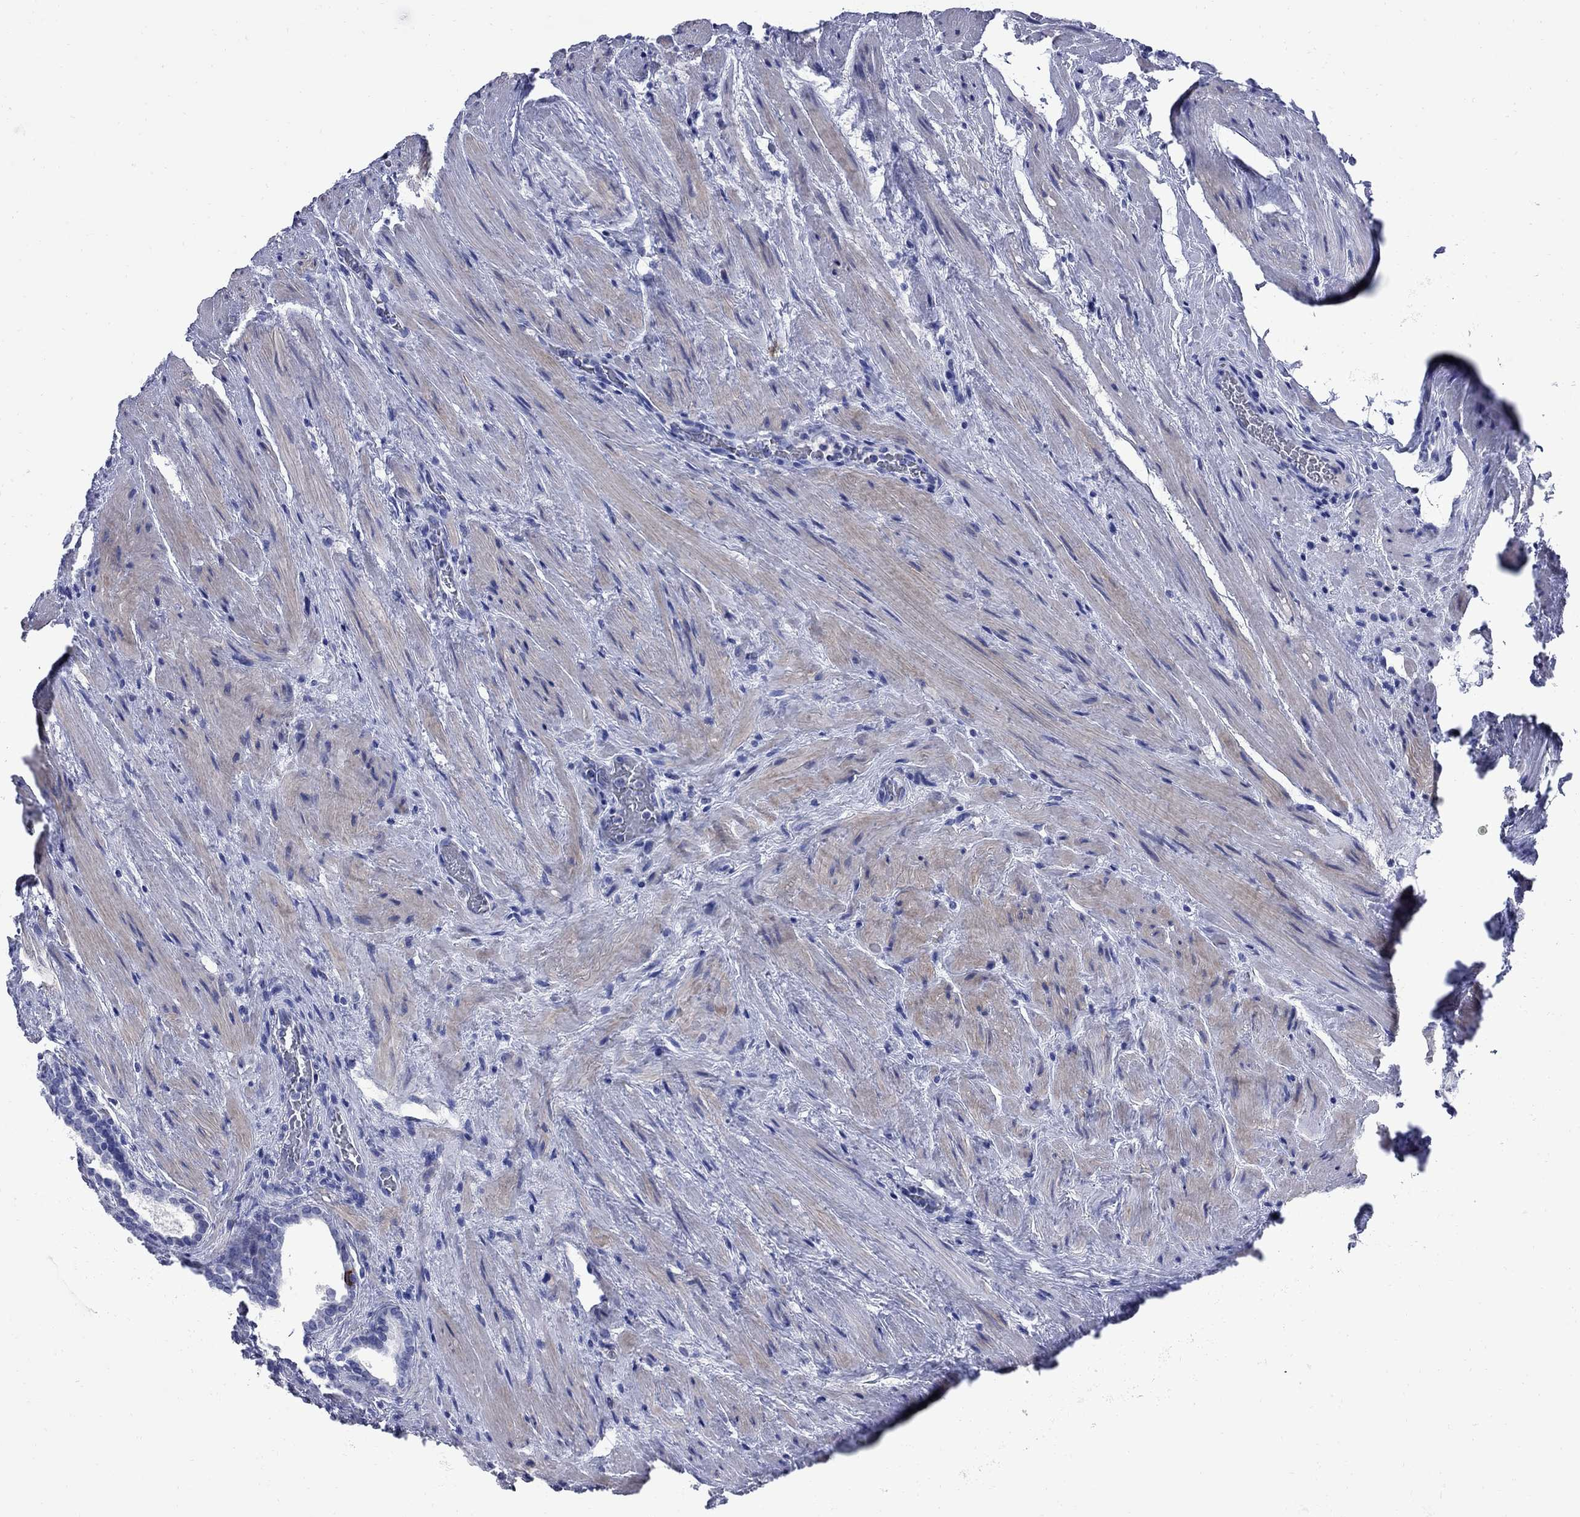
{"staining": {"intensity": "strong", "quantity": "<25%", "location": "cytoplasmic/membranous"}, "tissue": "prostate cancer", "cell_type": "Tumor cells", "image_type": "cancer", "snomed": [{"axis": "morphology", "description": "Adenocarcinoma, NOS"}, {"axis": "morphology", "description": "Adenocarcinoma, High grade"}, {"axis": "topography", "description": "Prostate"}], "caption": "High-magnification brightfield microscopy of adenocarcinoma (prostate) stained with DAB (3,3'-diaminobenzidine) (brown) and counterstained with hematoxylin (blue). tumor cells exhibit strong cytoplasmic/membranous positivity is seen in approximately<25% of cells. The staining was performed using DAB (3,3'-diaminobenzidine), with brown indicating positive protein expression. Nuclei are stained blue with hematoxylin.", "gene": "TACC3", "patient": {"sex": "male", "age": 61}}